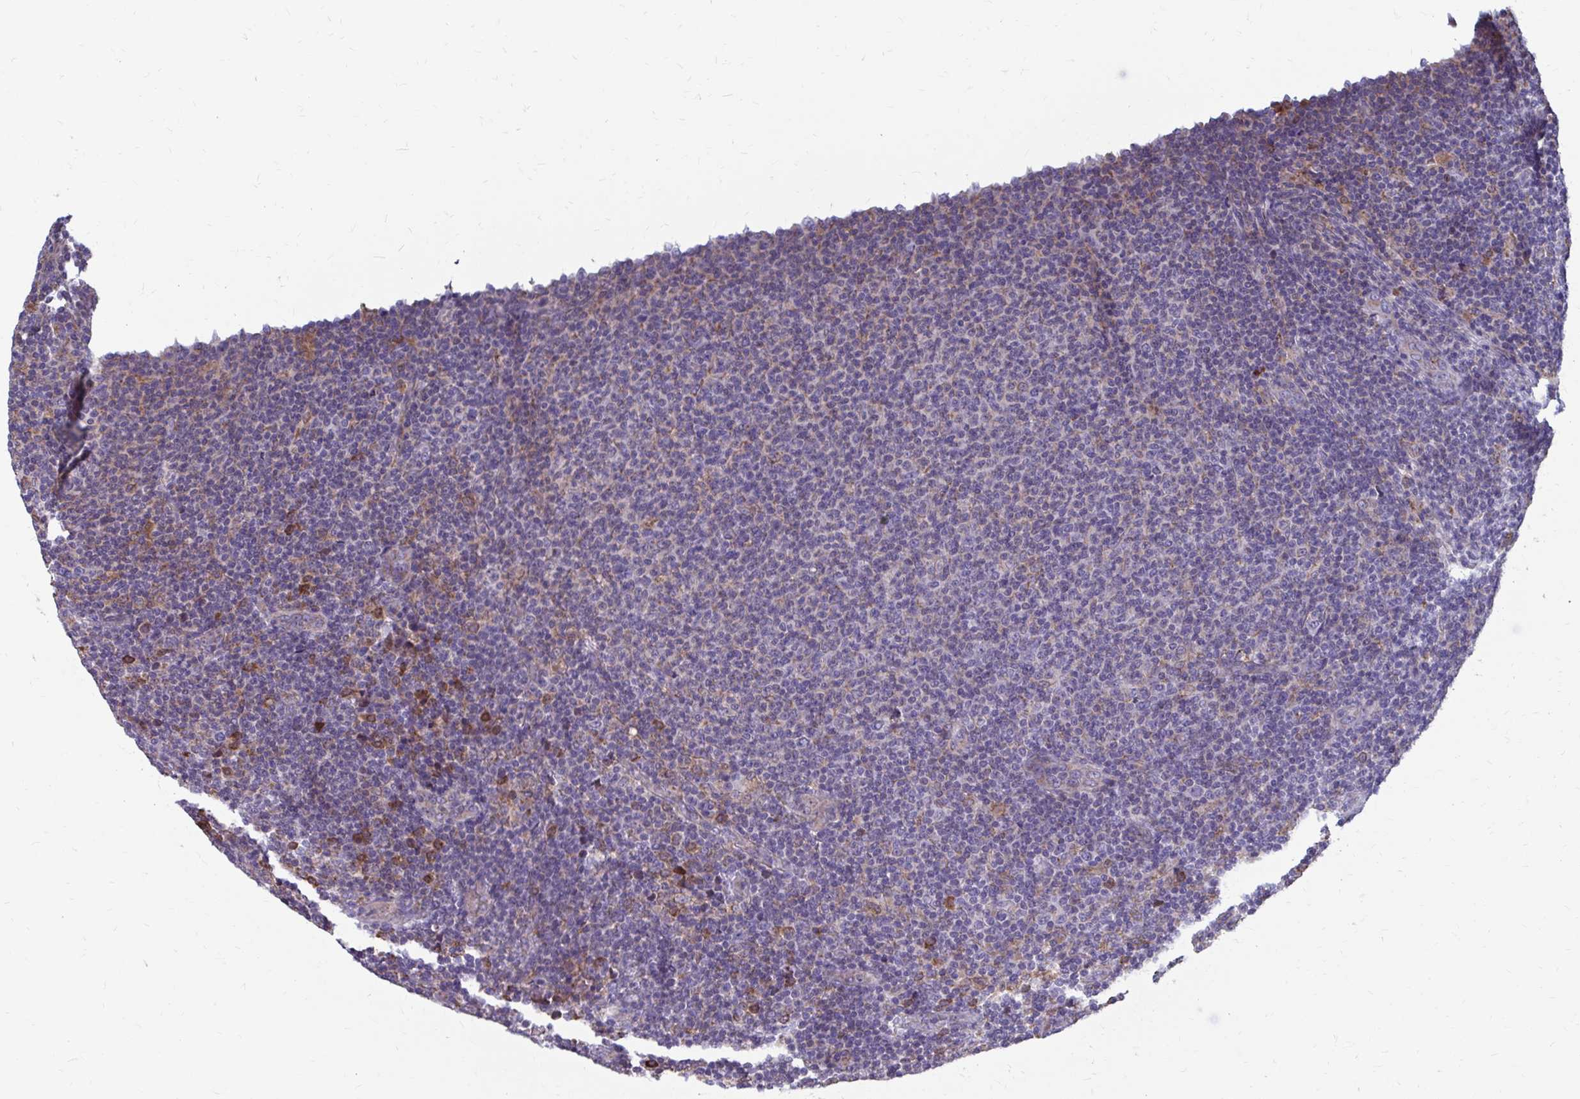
{"staining": {"intensity": "negative", "quantity": "none", "location": "none"}, "tissue": "lymphoma", "cell_type": "Tumor cells", "image_type": "cancer", "snomed": [{"axis": "morphology", "description": "Malignant lymphoma, non-Hodgkin's type, Low grade"}, {"axis": "topography", "description": "Lymph node"}], "caption": "This is an immunohistochemistry (IHC) histopathology image of human low-grade malignant lymphoma, non-Hodgkin's type. There is no positivity in tumor cells.", "gene": "FKBP2", "patient": {"sex": "male", "age": 66}}